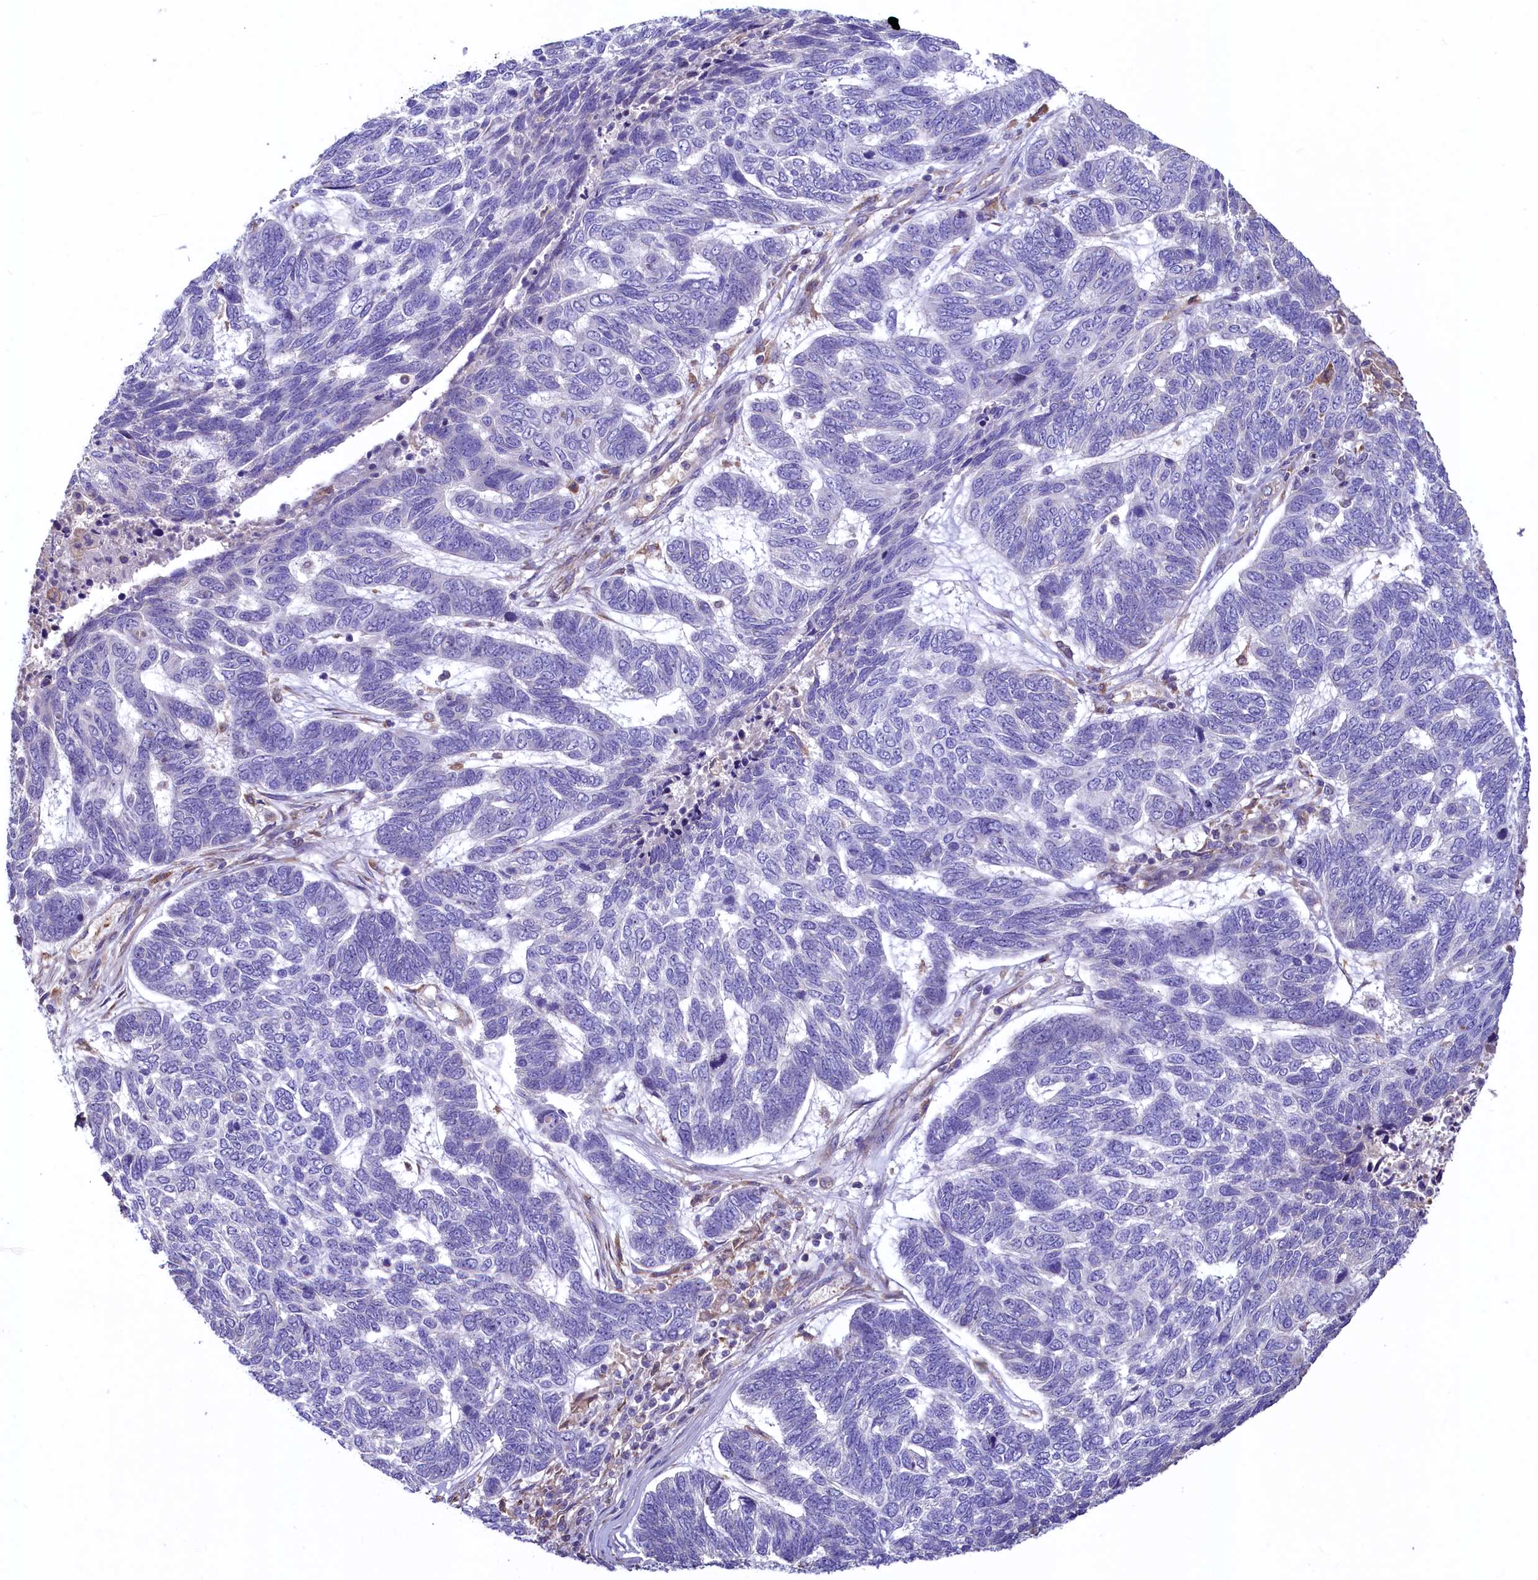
{"staining": {"intensity": "negative", "quantity": "none", "location": "none"}, "tissue": "skin cancer", "cell_type": "Tumor cells", "image_type": "cancer", "snomed": [{"axis": "morphology", "description": "Basal cell carcinoma"}, {"axis": "topography", "description": "Skin"}], "caption": "Immunohistochemical staining of skin basal cell carcinoma reveals no significant expression in tumor cells.", "gene": "HPS6", "patient": {"sex": "female", "age": 65}}